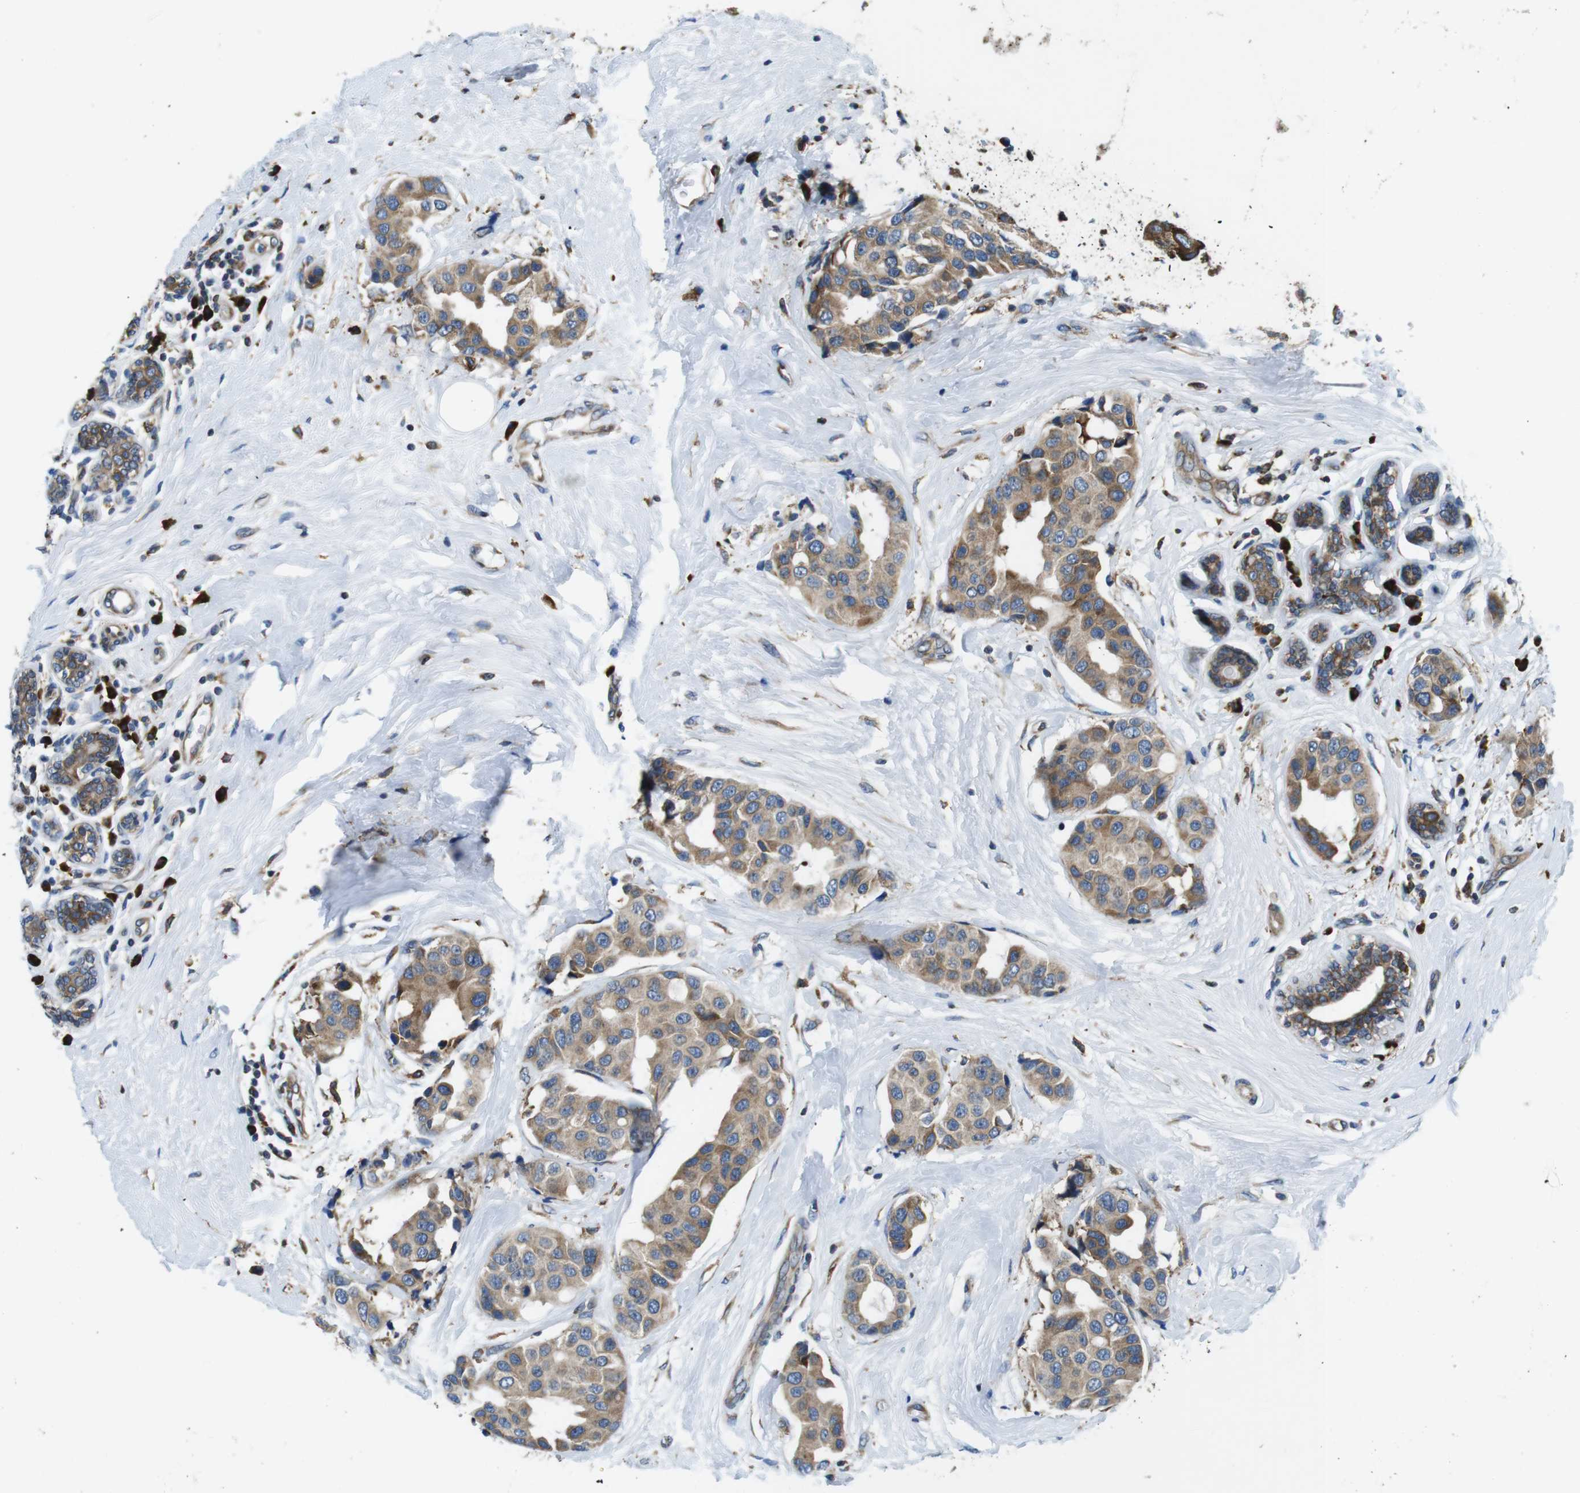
{"staining": {"intensity": "moderate", "quantity": ">75%", "location": "cytoplasmic/membranous"}, "tissue": "breast cancer", "cell_type": "Tumor cells", "image_type": "cancer", "snomed": [{"axis": "morphology", "description": "Normal tissue, NOS"}, {"axis": "morphology", "description": "Duct carcinoma"}, {"axis": "topography", "description": "Breast"}], "caption": "Immunohistochemistry photomicrograph of neoplastic tissue: breast intraductal carcinoma stained using immunohistochemistry shows medium levels of moderate protein expression localized specifically in the cytoplasmic/membranous of tumor cells, appearing as a cytoplasmic/membranous brown color.", "gene": "UGGT1", "patient": {"sex": "female", "age": 39}}